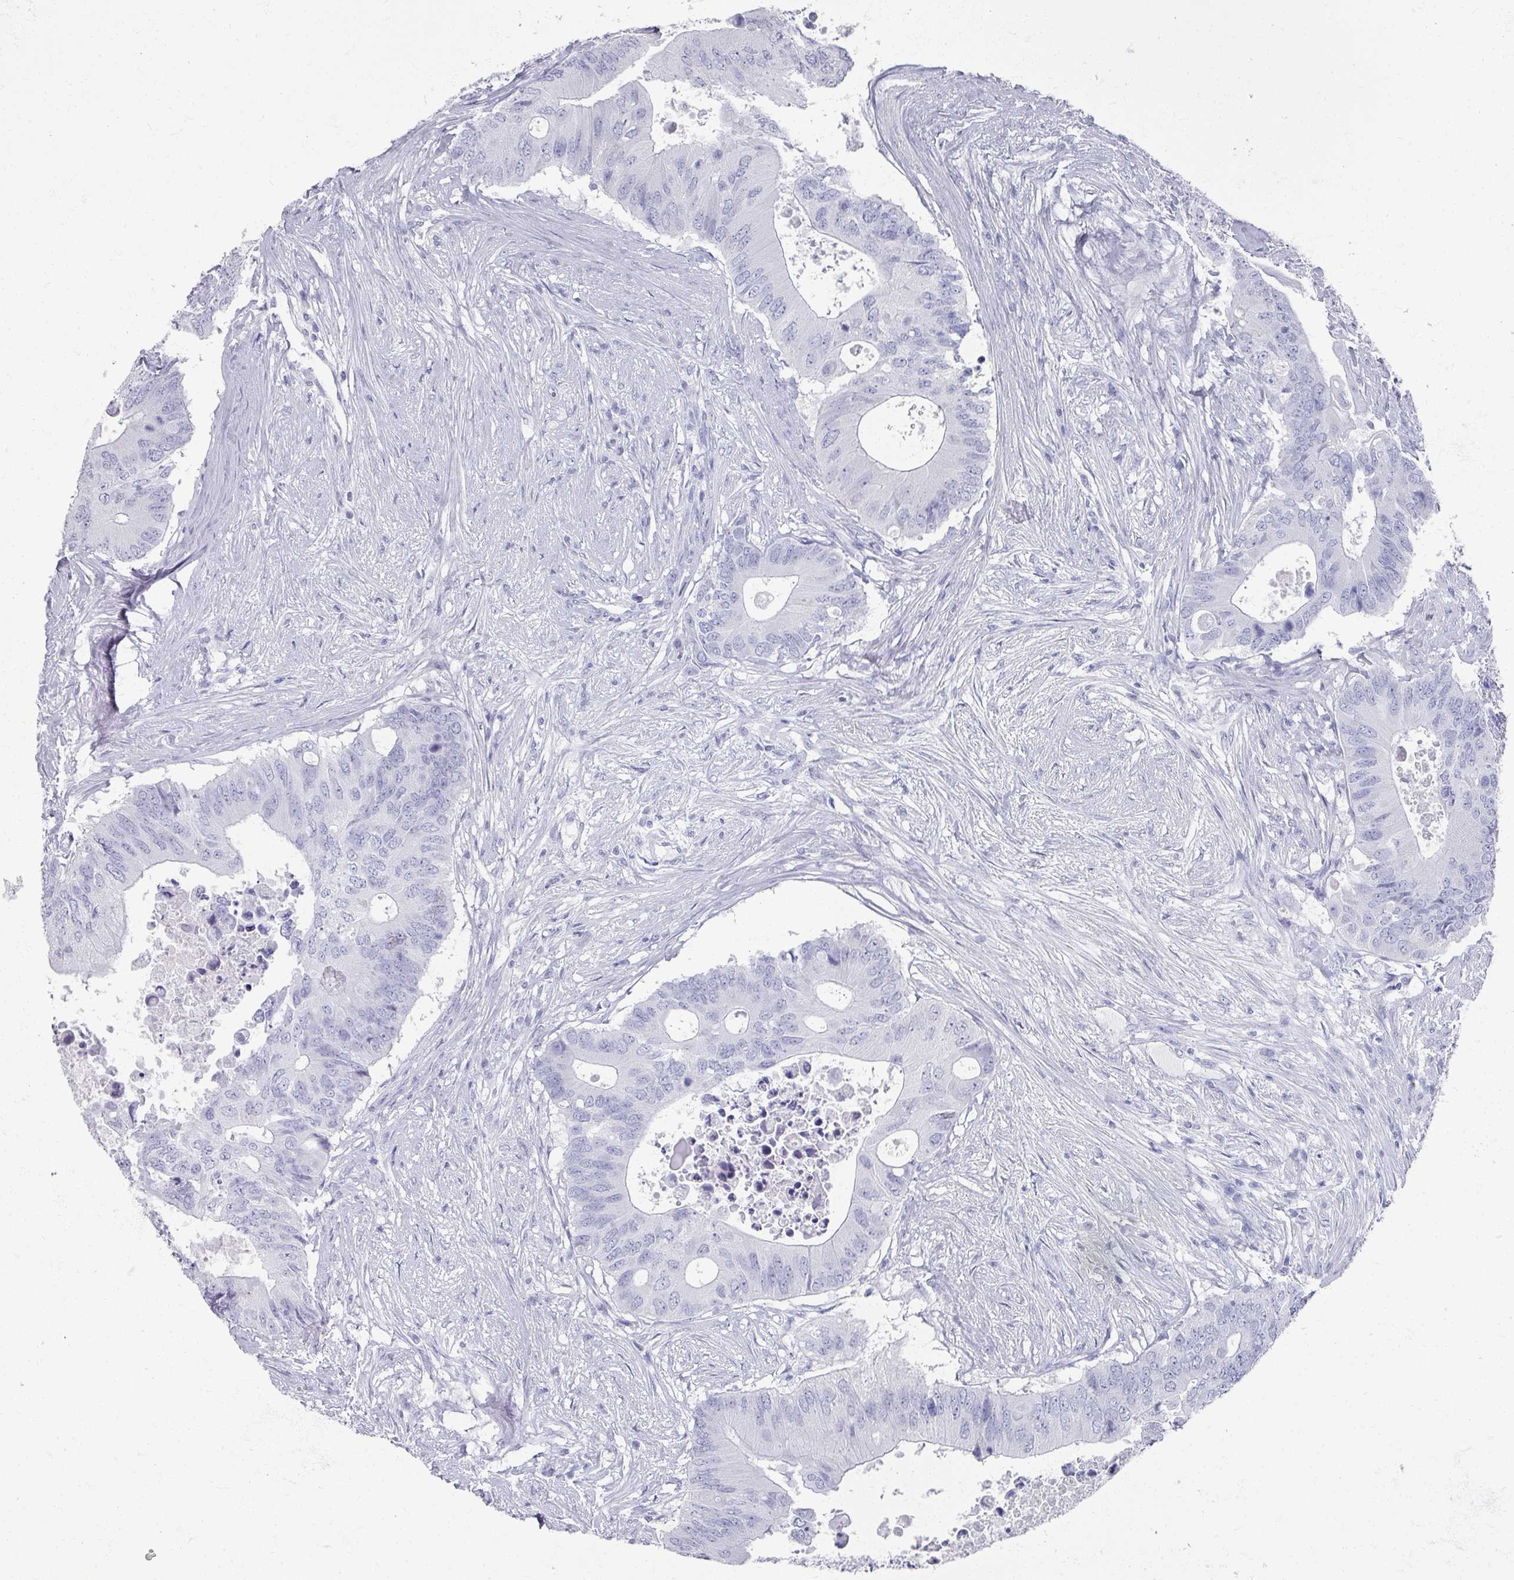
{"staining": {"intensity": "negative", "quantity": "none", "location": "none"}, "tissue": "colorectal cancer", "cell_type": "Tumor cells", "image_type": "cancer", "snomed": [{"axis": "morphology", "description": "Adenocarcinoma, NOS"}, {"axis": "topography", "description": "Colon"}], "caption": "Adenocarcinoma (colorectal) was stained to show a protein in brown. There is no significant expression in tumor cells. The staining was performed using DAB to visualize the protein expression in brown, while the nuclei were stained in blue with hematoxylin (Magnification: 20x).", "gene": "OMG", "patient": {"sex": "male", "age": 71}}